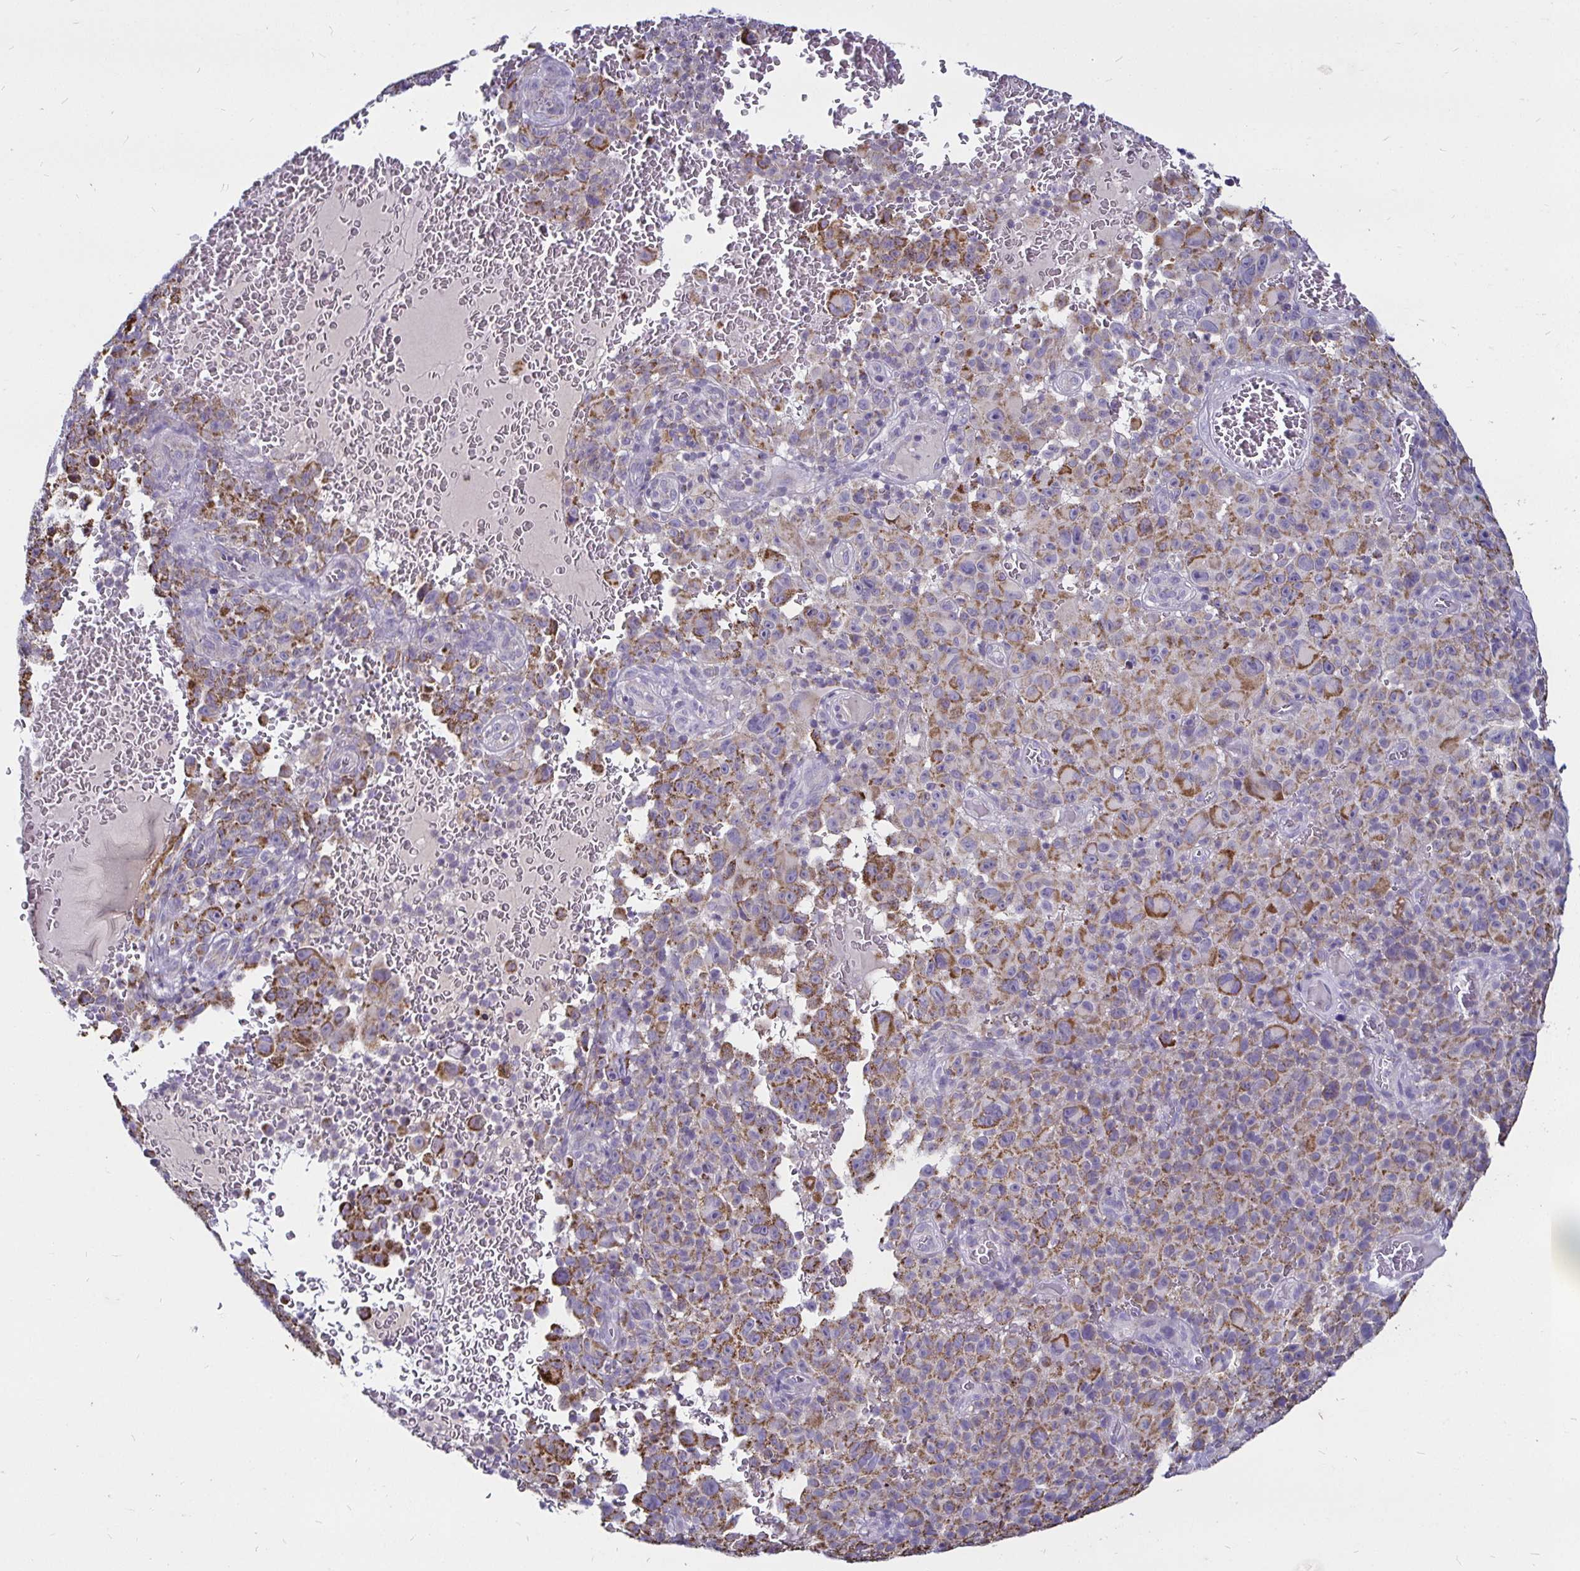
{"staining": {"intensity": "moderate", "quantity": "25%-75%", "location": "cytoplasmic/membranous"}, "tissue": "melanoma", "cell_type": "Tumor cells", "image_type": "cancer", "snomed": [{"axis": "morphology", "description": "Malignant melanoma, NOS"}, {"axis": "topography", "description": "Skin"}], "caption": "Protein positivity by immunohistochemistry (IHC) shows moderate cytoplasmic/membranous expression in about 25%-75% of tumor cells in melanoma.", "gene": "PGAM2", "patient": {"sex": "female", "age": 82}}